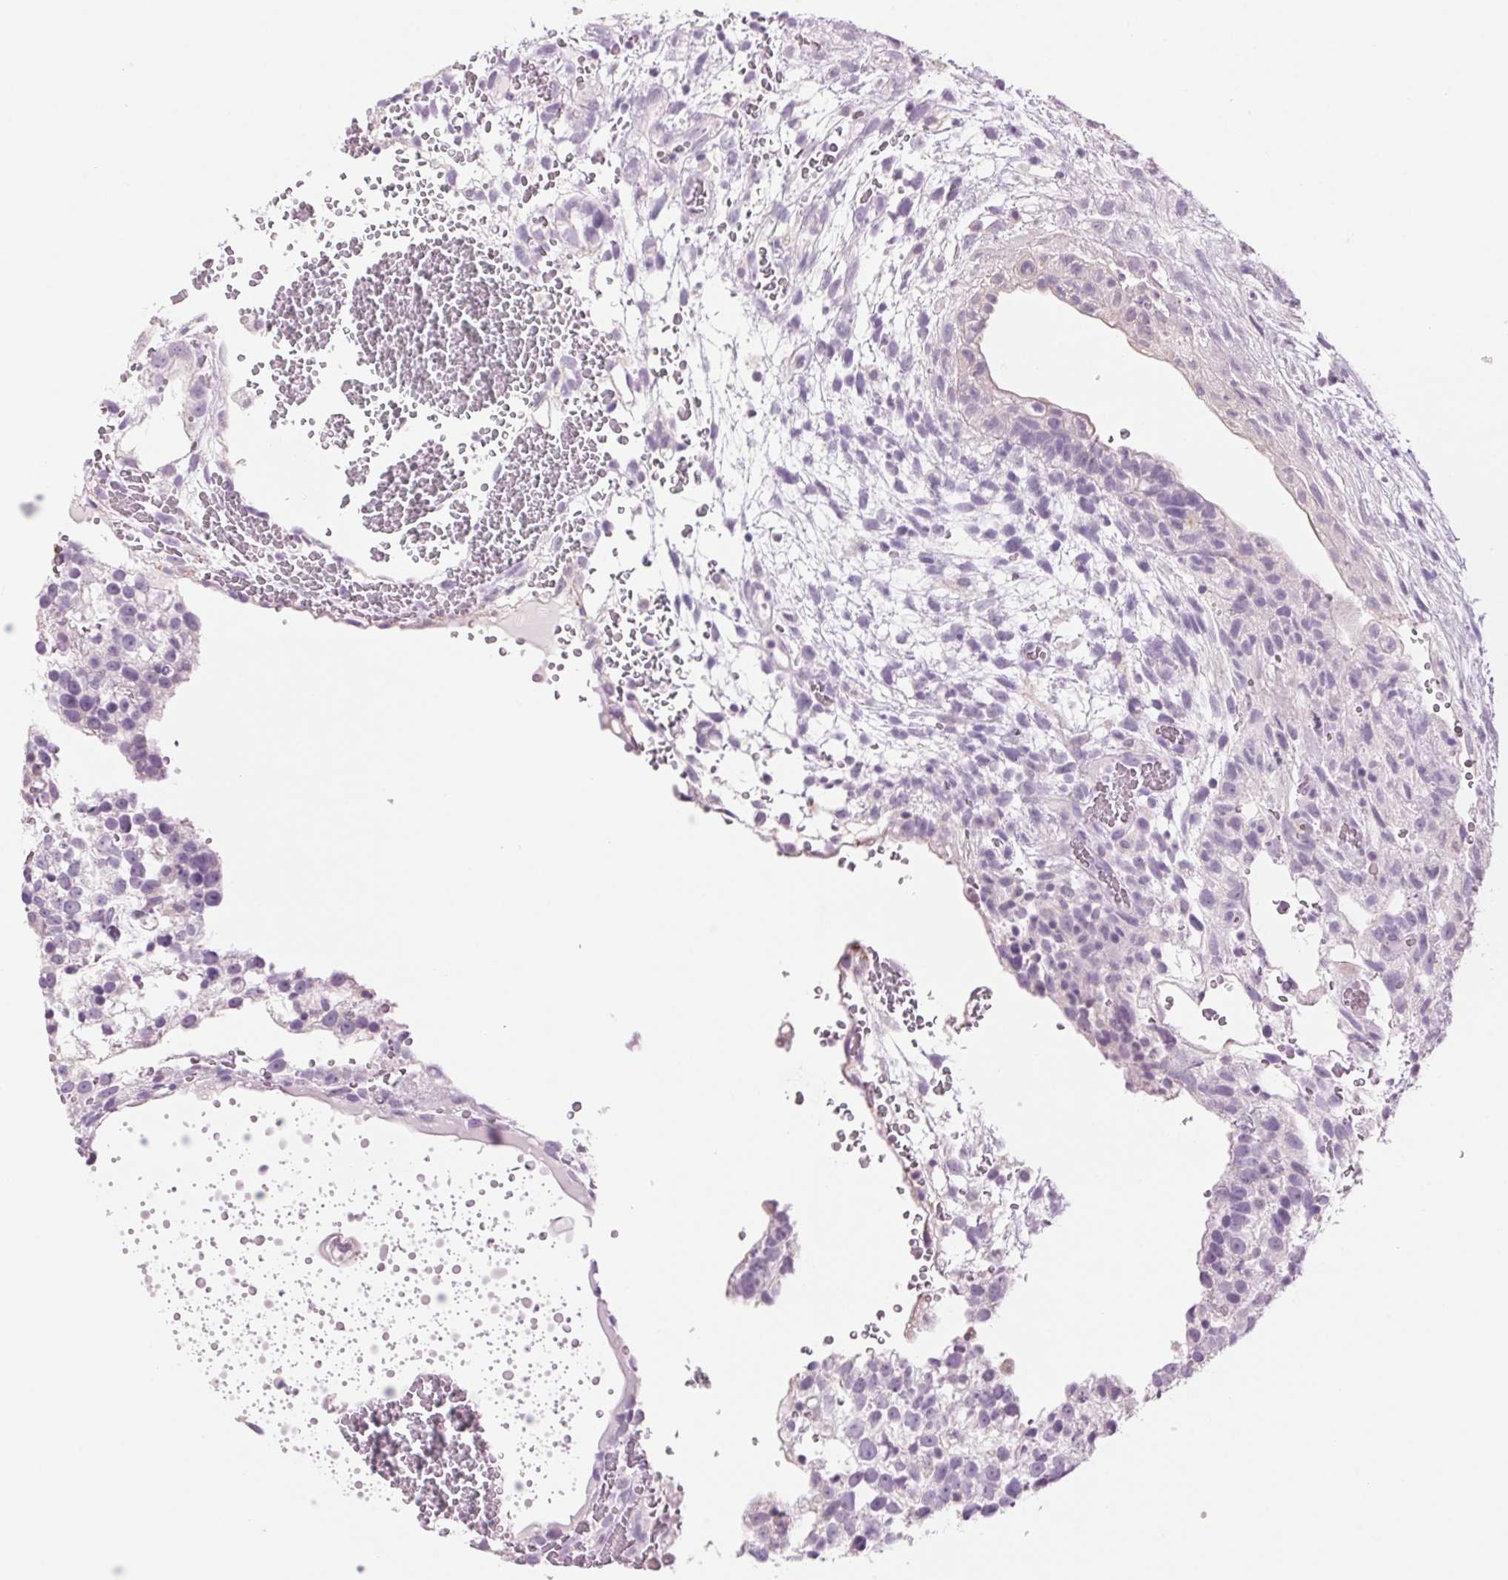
{"staining": {"intensity": "negative", "quantity": "none", "location": "none"}, "tissue": "testis cancer", "cell_type": "Tumor cells", "image_type": "cancer", "snomed": [{"axis": "morphology", "description": "Normal tissue, NOS"}, {"axis": "morphology", "description": "Carcinoma, Embryonal, NOS"}, {"axis": "topography", "description": "Testis"}], "caption": "Tumor cells are negative for protein expression in human embryonal carcinoma (testis).", "gene": "MPO", "patient": {"sex": "male", "age": 32}}